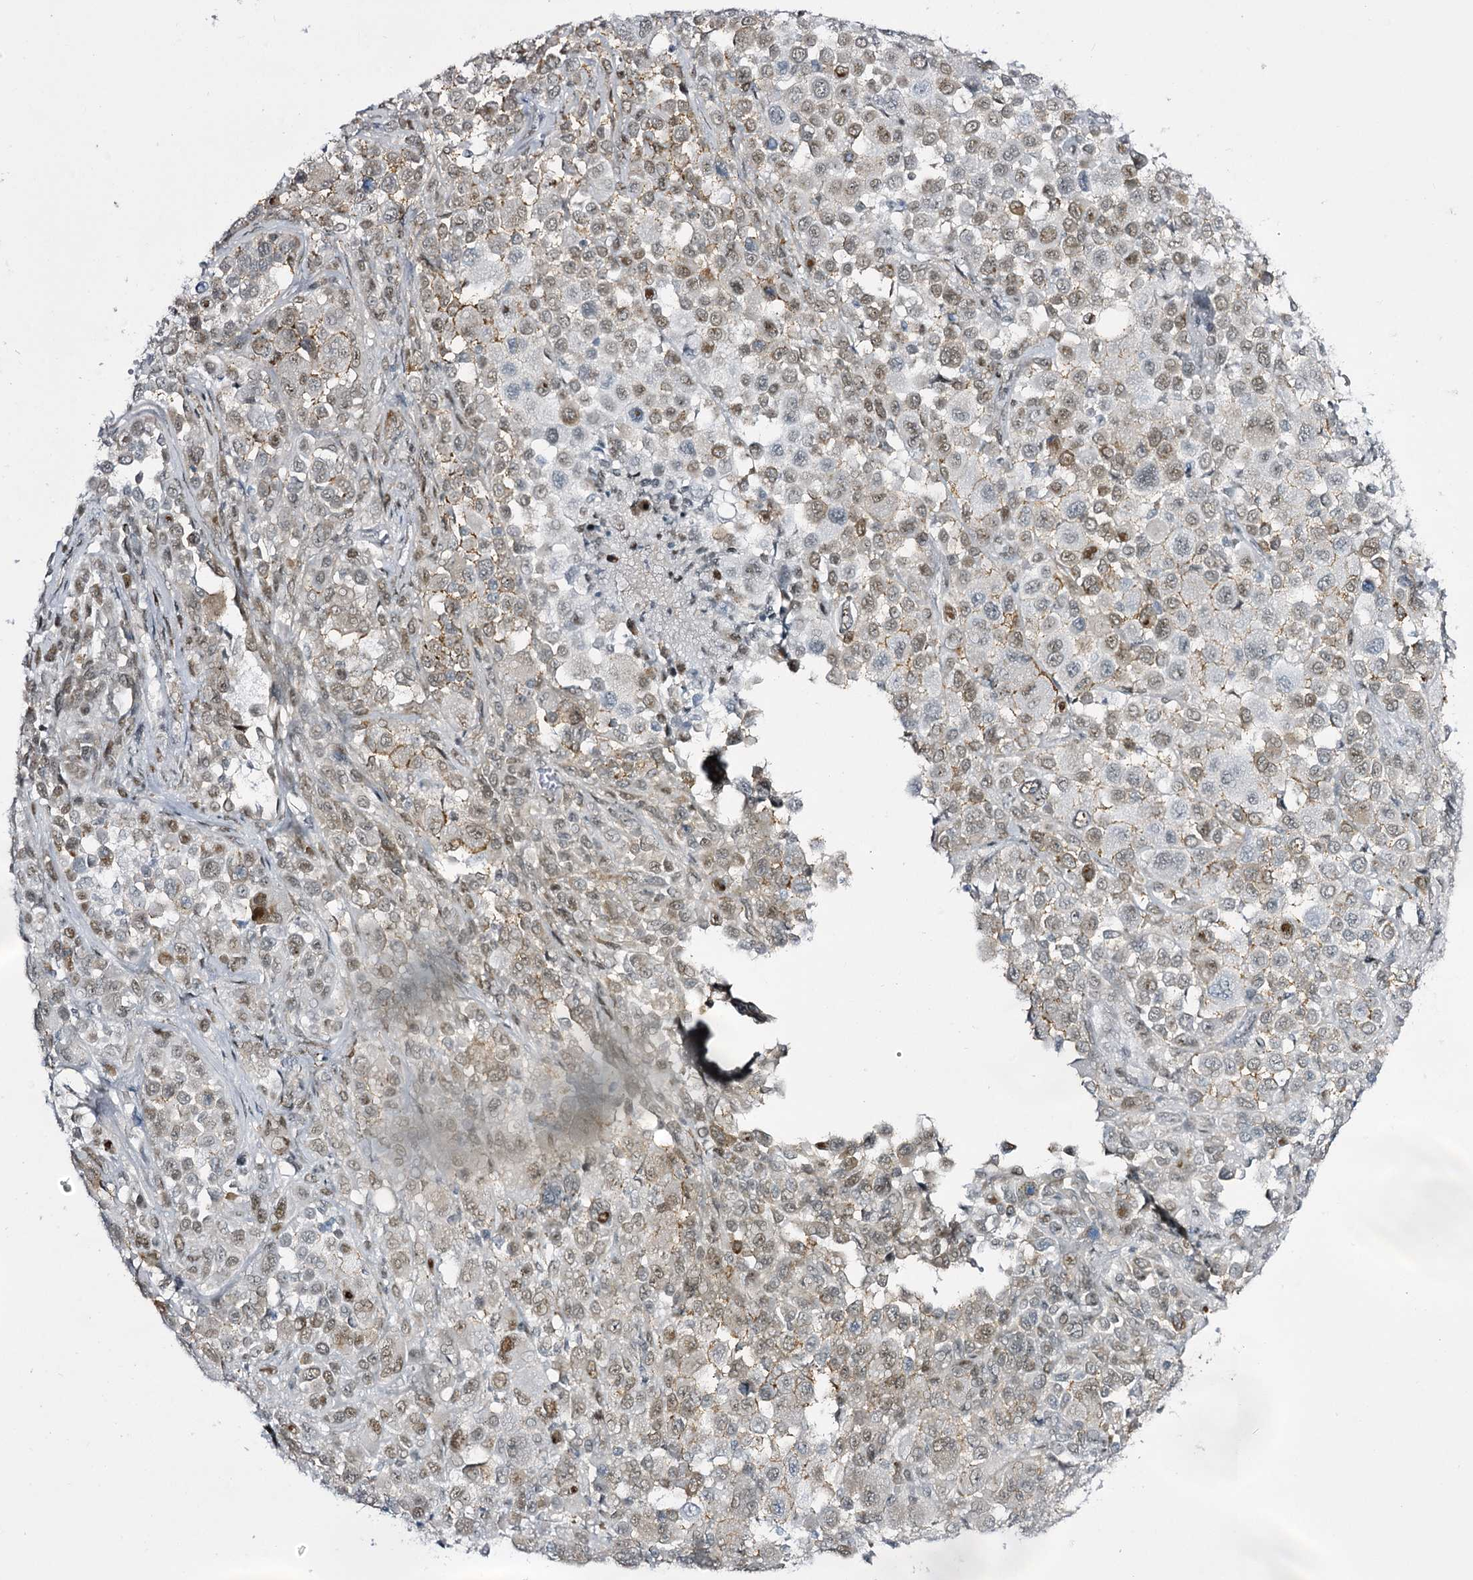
{"staining": {"intensity": "moderate", "quantity": "<25%", "location": "nuclear"}, "tissue": "melanoma", "cell_type": "Tumor cells", "image_type": "cancer", "snomed": [{"axis": "morphology", "description": "Malignant melanoma, NOS"}, {"axis": "topography", "description": "Skin of trunk"}], "caption": "Approximately <25% of tumor cells in malignant melanoma show moderate nuclear protein positivity as visualized by brown immunohistochemical staining.", "gene": "RBM15B", "patient": {"sex": "male", "age": 71}}